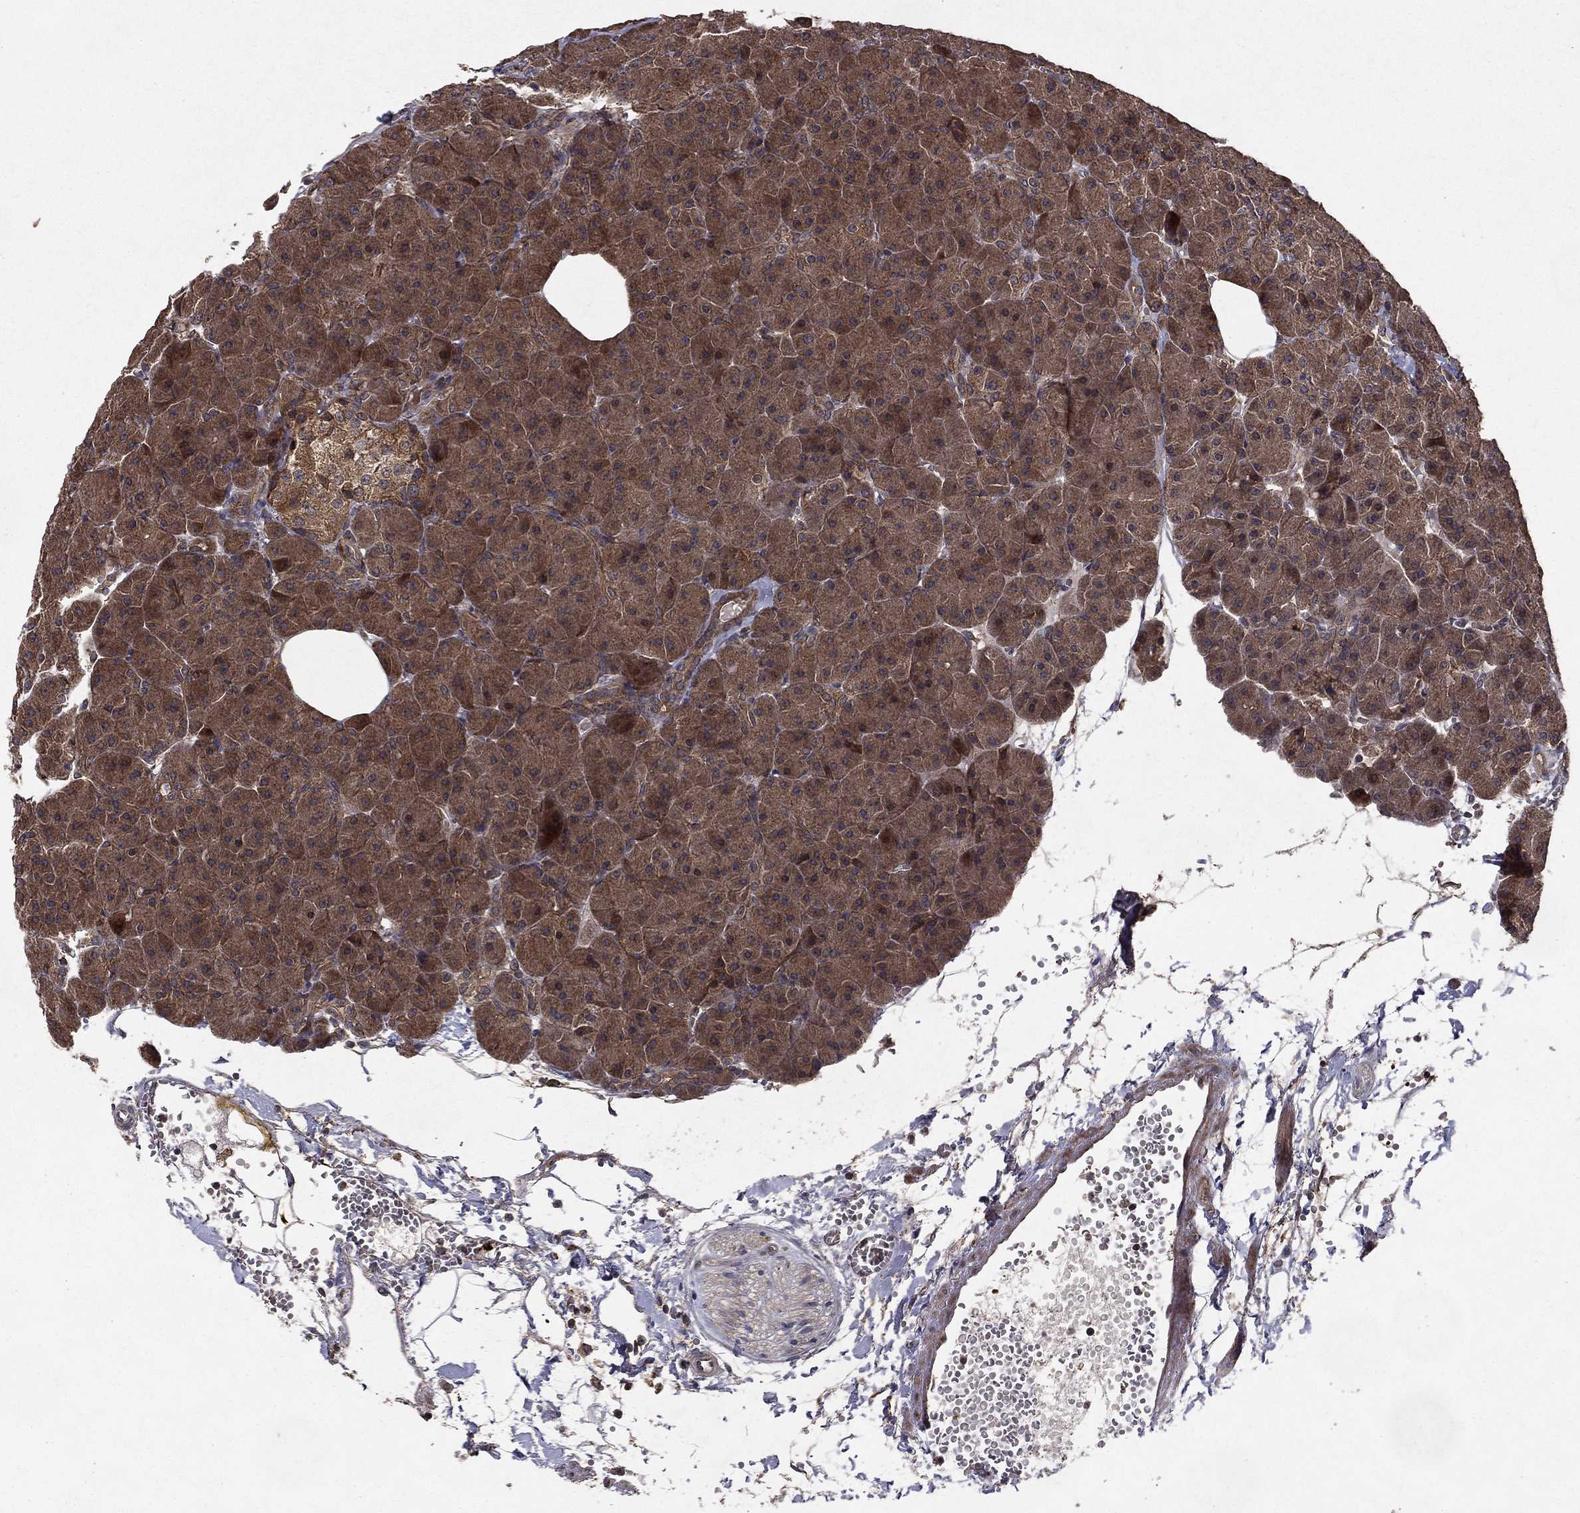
{"staining": {"intensity": "strong", "quantity": ">75%", "location": "cytoplasmic/membranous"}, "tissue": "pancreas", "cell_type": "Exocrine glandular cells", "image_type": "normal", "snomed": [{"axis": "morphology", "description": "Normal tissue, NOS"}, {"axis": "topography", "description": "Pancreas"}], "caption": "Immunohistochemistry (IHC) of normal human pancreas reveals high levels of strong cytoplasmic/membranous expression in about >75% of exocrine glandular cells.", "gene": "BABAM2", "patient": {"sex": "male", "age": 61}}